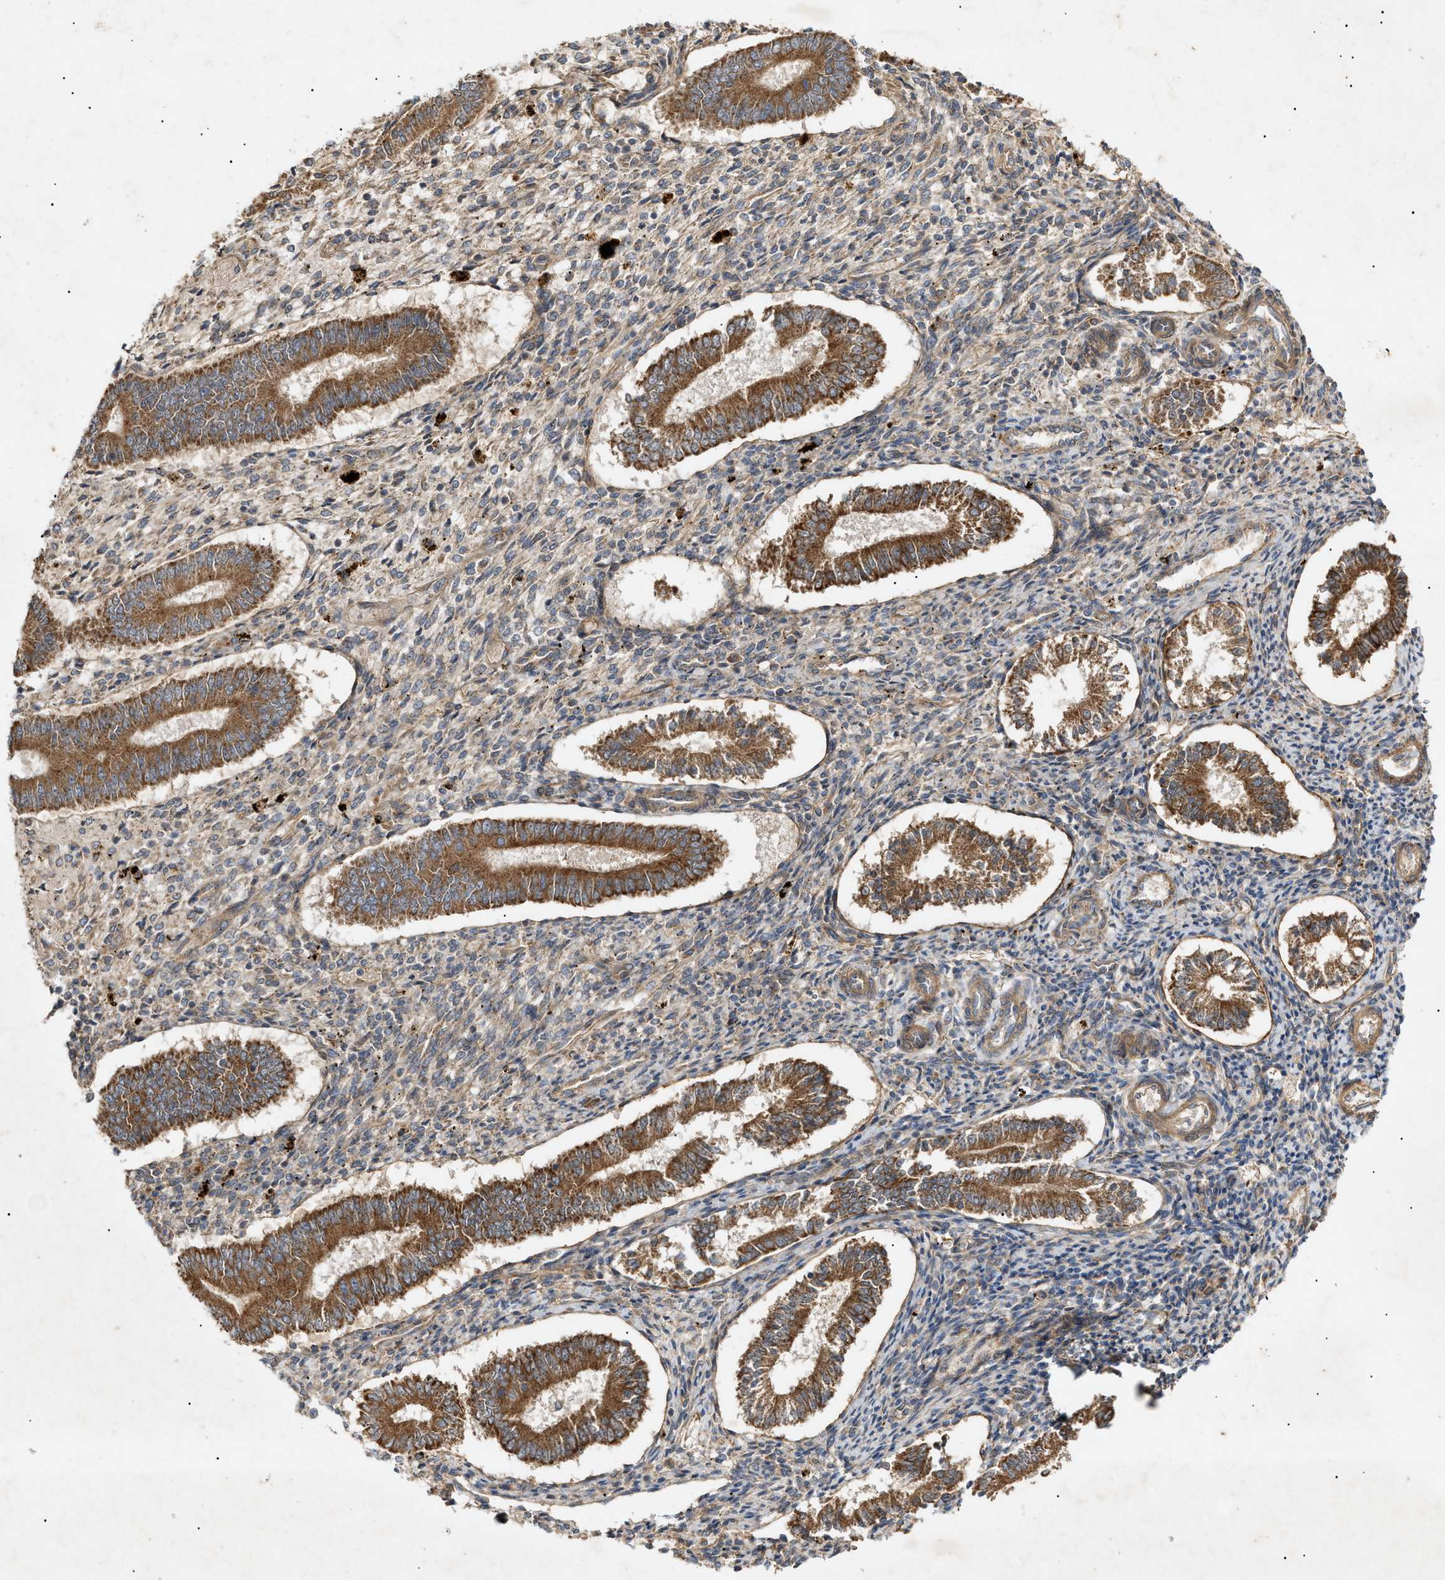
{"staining": {"intensity": "weak", "quantity": ">75%", "location": "cytoplasmic/membranous"}, "tissue": "endometrium", "cell_type": "Cells in endometrial stroma", "image_type": "normal", "snomed": [{"axis": "morphology", "description": "Normal tissue, NOS"}, {"axis": "topography", "description": "Endometrium"}], "caption": "This is an image of immunohistochemistry staining of unremarkable endometrium, which shows weak expression in the cytoplasmic/membranous of cells in endometrial stroma.", "gene": "MTCH1", "patient": {"sex": "female", "age": 42}}